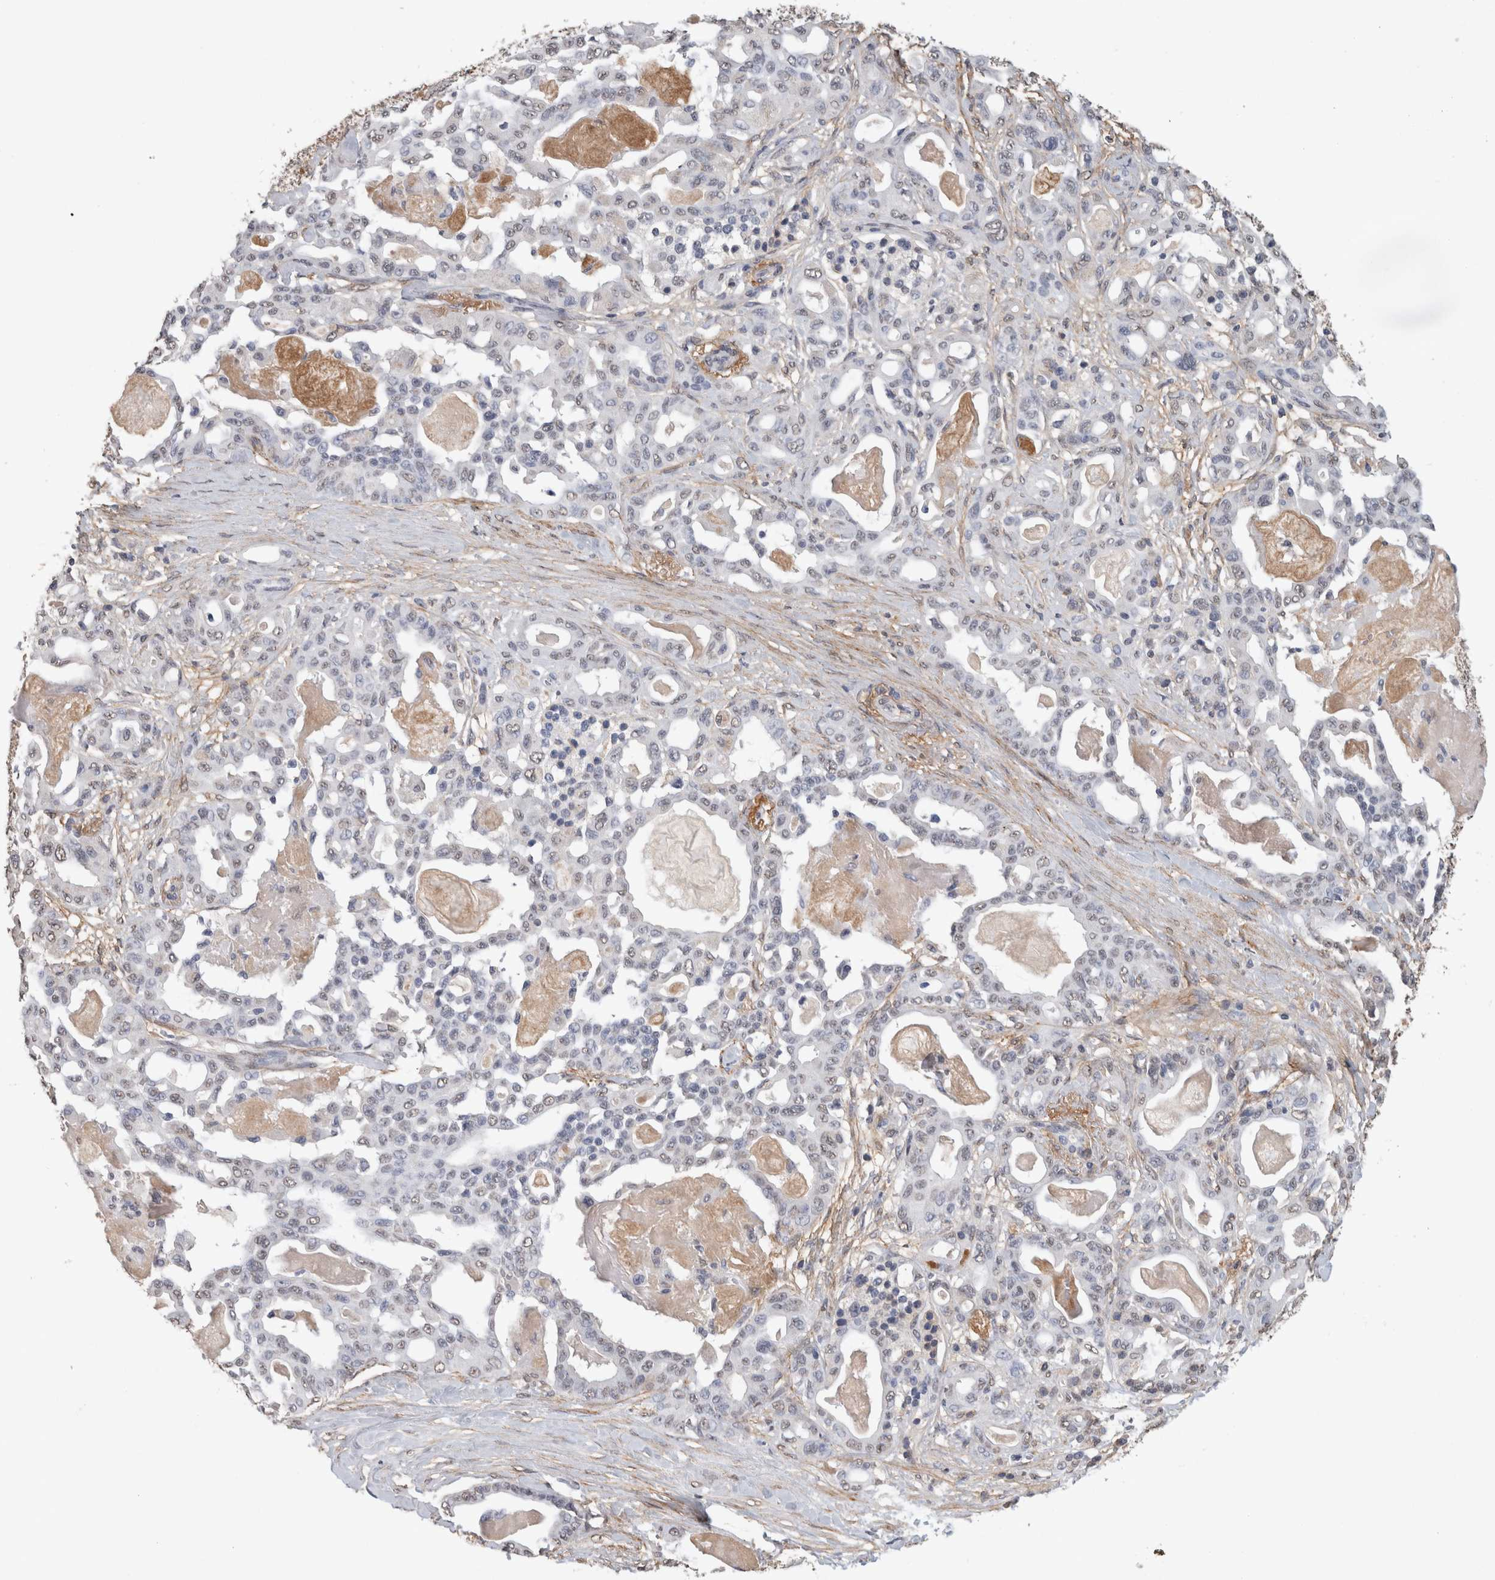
{"staining": {"intensity": "negative", "quantity": "none", "location": "none"}, "tissue": "pancreatic cancer", "cell_type": "Tumor cells", "image_type": "cancer", "snomed": [{"axis": "morphology", "description": "Adenocarcinoma, NOS"}, {"axis": "topography", "description": "Pancreas"}], "caption": "The histopathology image shows no staining of tumor cells in adenocarcinoma (pancreatic). (DAB (3,3'-diaminobenzidine) IHC visualized using brightfield microscopy, high magnification).", "gene": "LTBP1", "patient": {"sex": "male", "age": 63}}